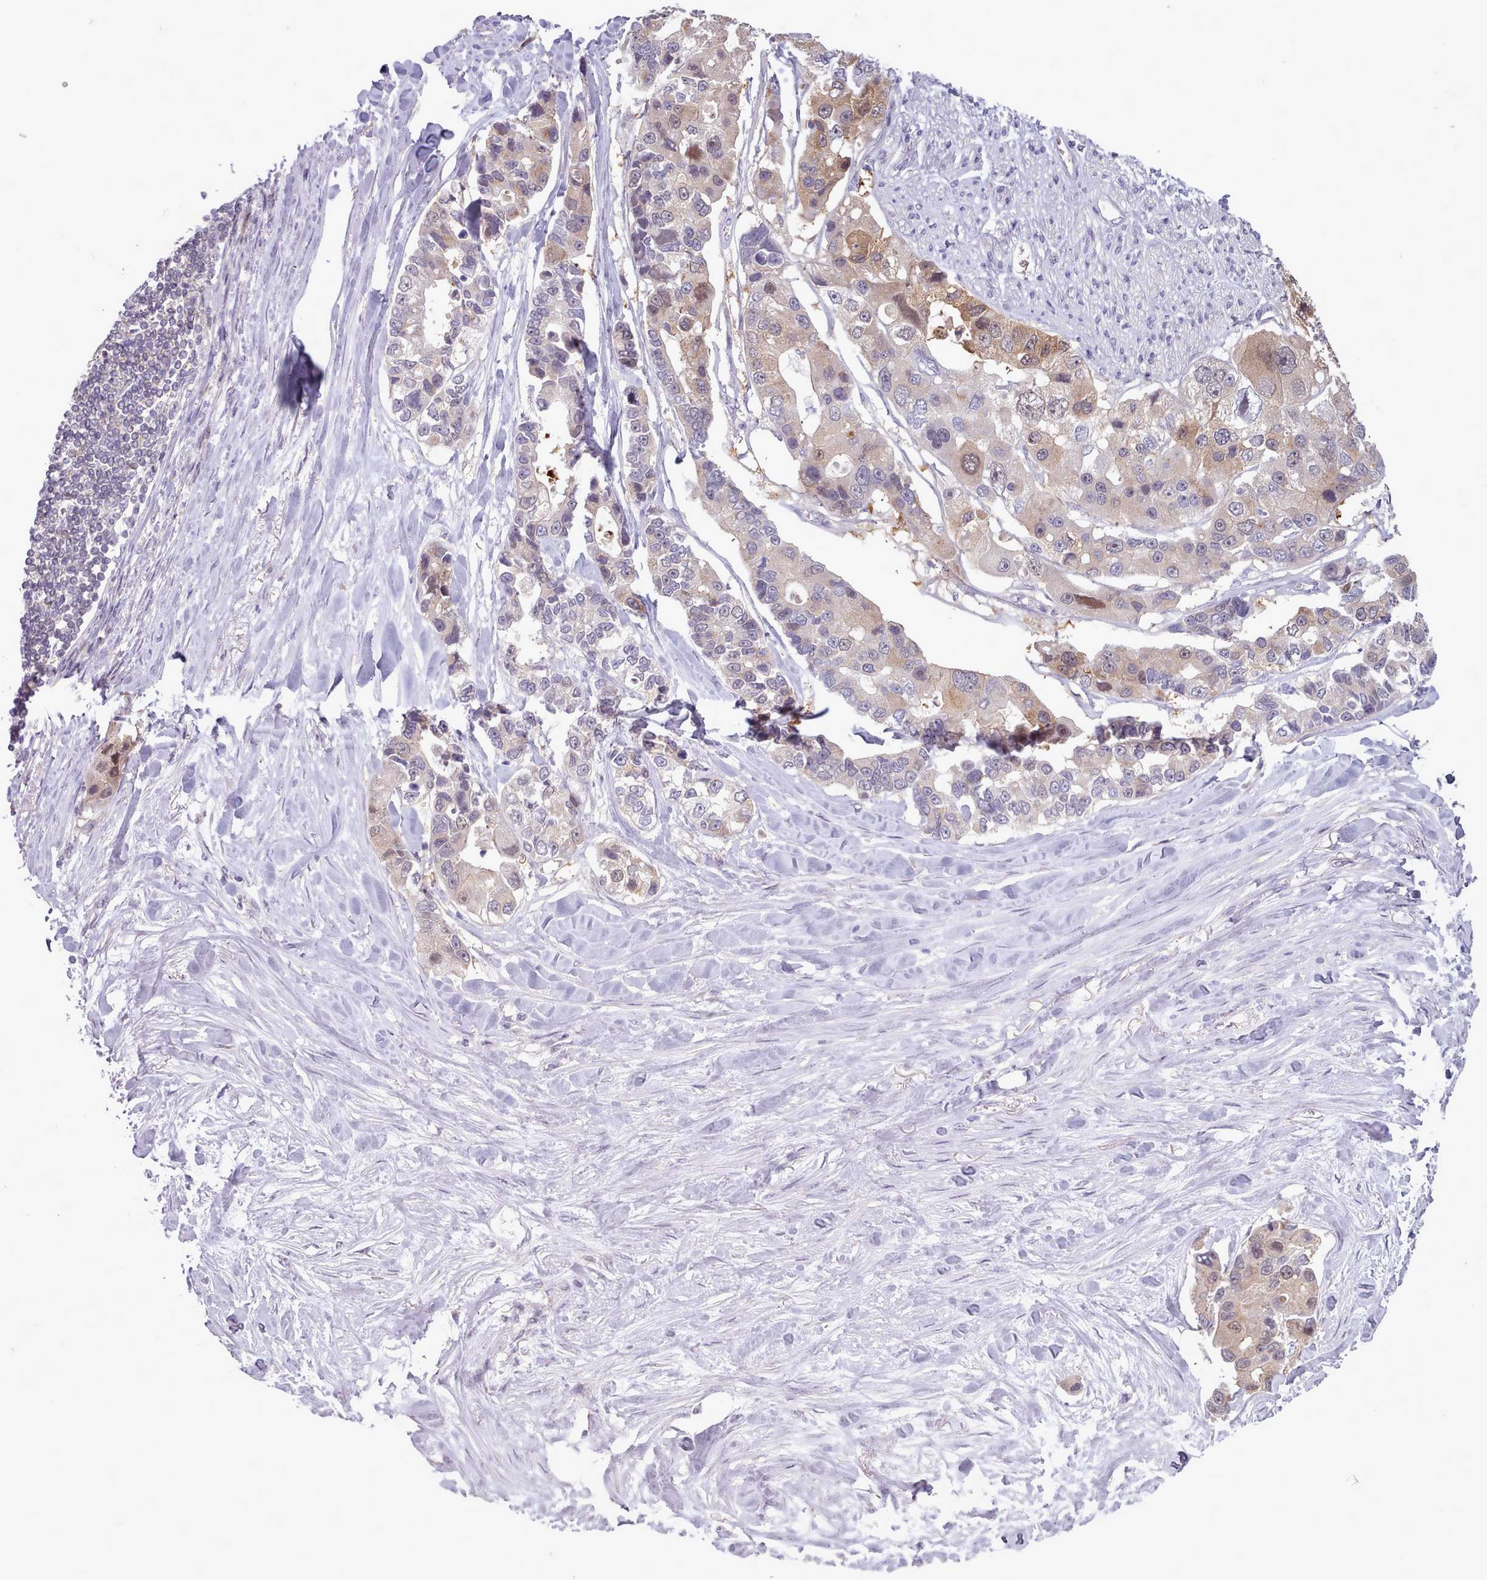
{"staining": {"intensity": "moderate", "quantity": "25%-75%", "location": "cytoplasmic/membranous,nuclear"}, "tissue": "lung cancer", "cell_type": "Tumor cells", "image_type": "cancer", "snomed": [{"axis": "morphology", "description": "Adenocarcinoma, NOS"}, {"axis": "topography", "description": "Lung"}], "caption": "About 25%-75% of tumor cells in human lung cancer (adenocarcinoma) show moderate cytoplasmic/membranous and nuclear protein expression as visualized by brown immunohistochemical staining.", "gene": "CLNS1A", "patient": {"sex": "female", "age": 54}}